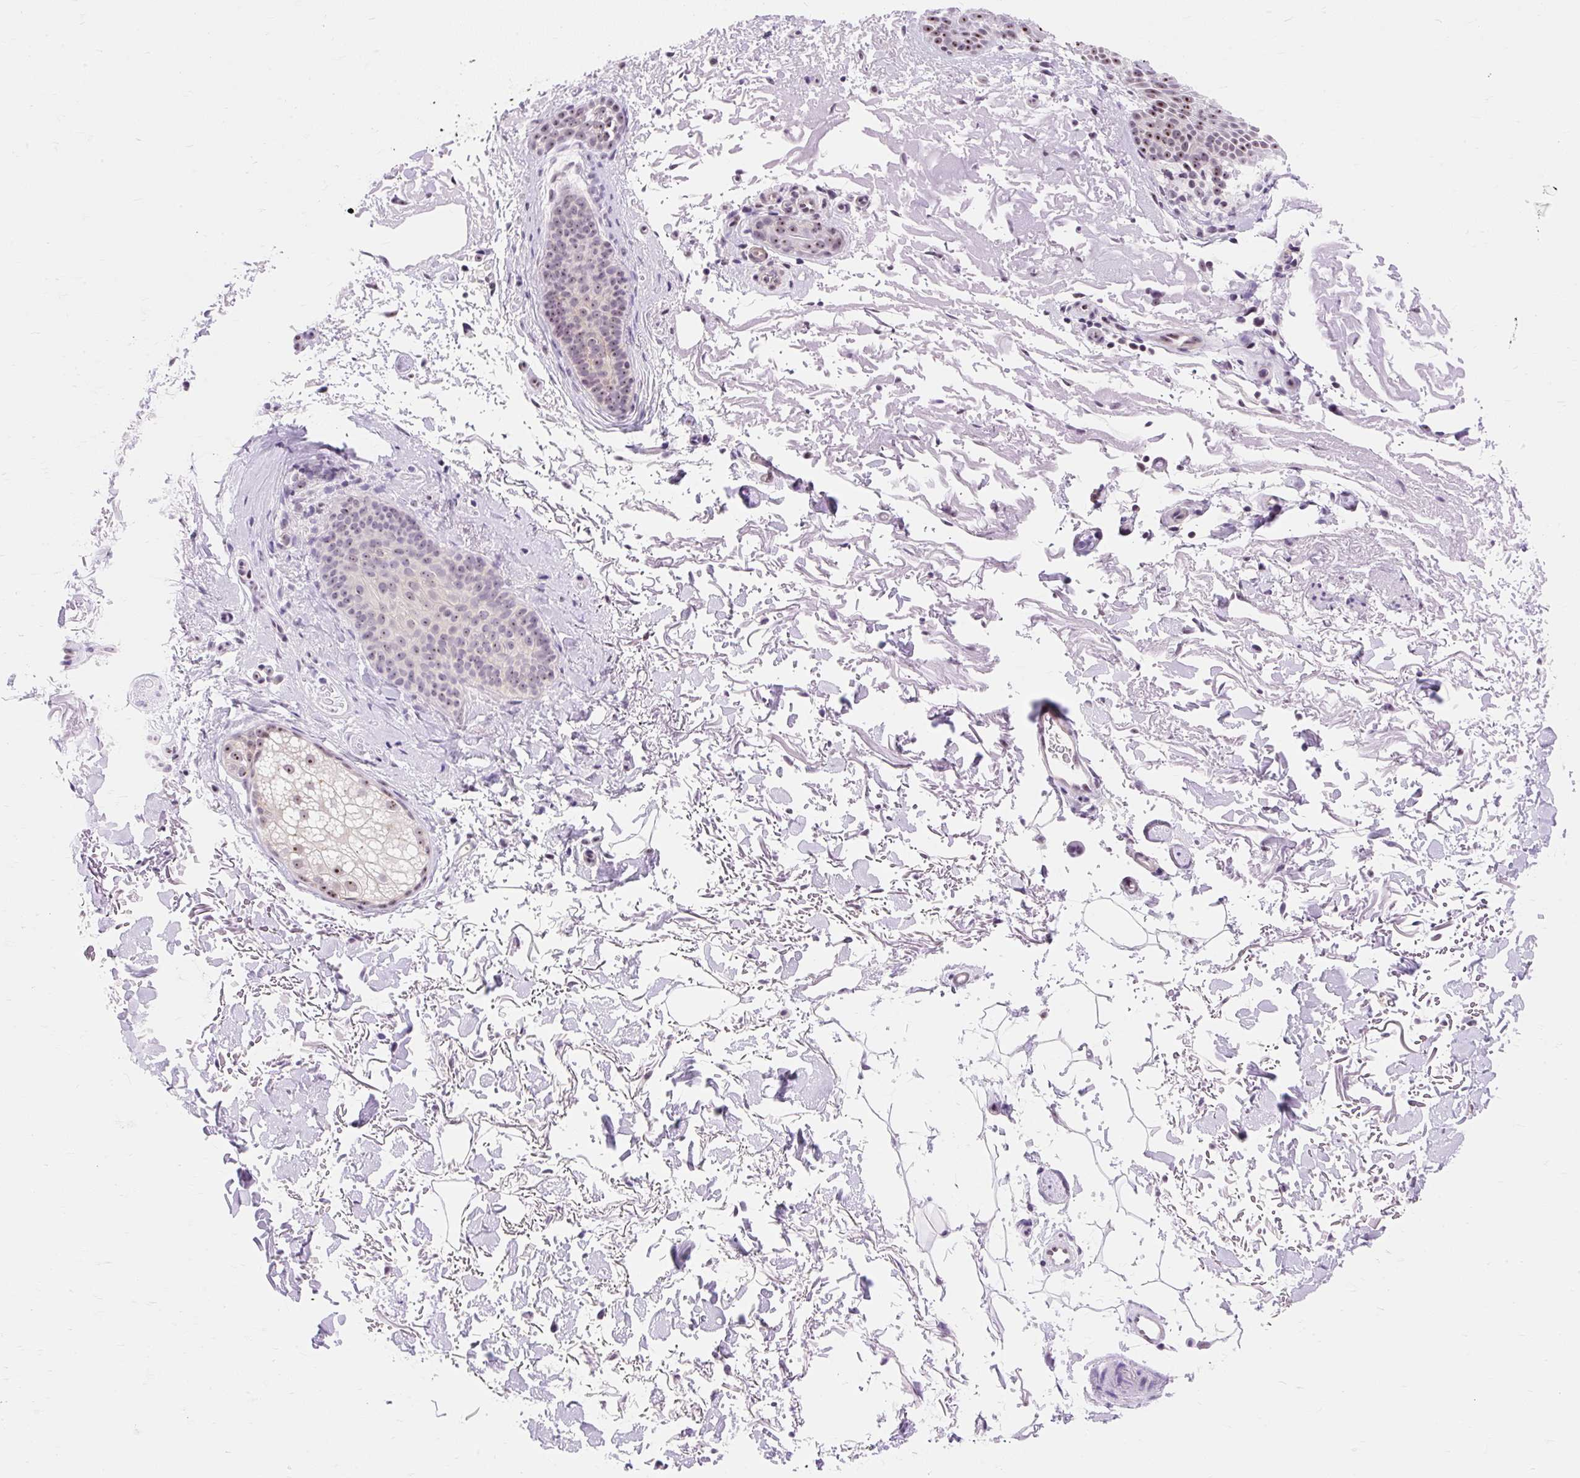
{"staining": {"intensity": "moderate", "quantity": ">75%", "location": "nuclear"}, "tissue": "skin cancer", "cell_type": "Tumor cells", "image_type": "cancer", "snomed": [{"axis": "morphology", "description": "Basal cell carcinoma"}, {"axis": "topography", "description": "Skin"}], "caption": "Moderate nuclear positivity is seen in about >75% of tumor cells in skin cancer (basal cell carcinoma).", "gene": "OBP2A", "patient": {"sex": "female", "age": 77}}